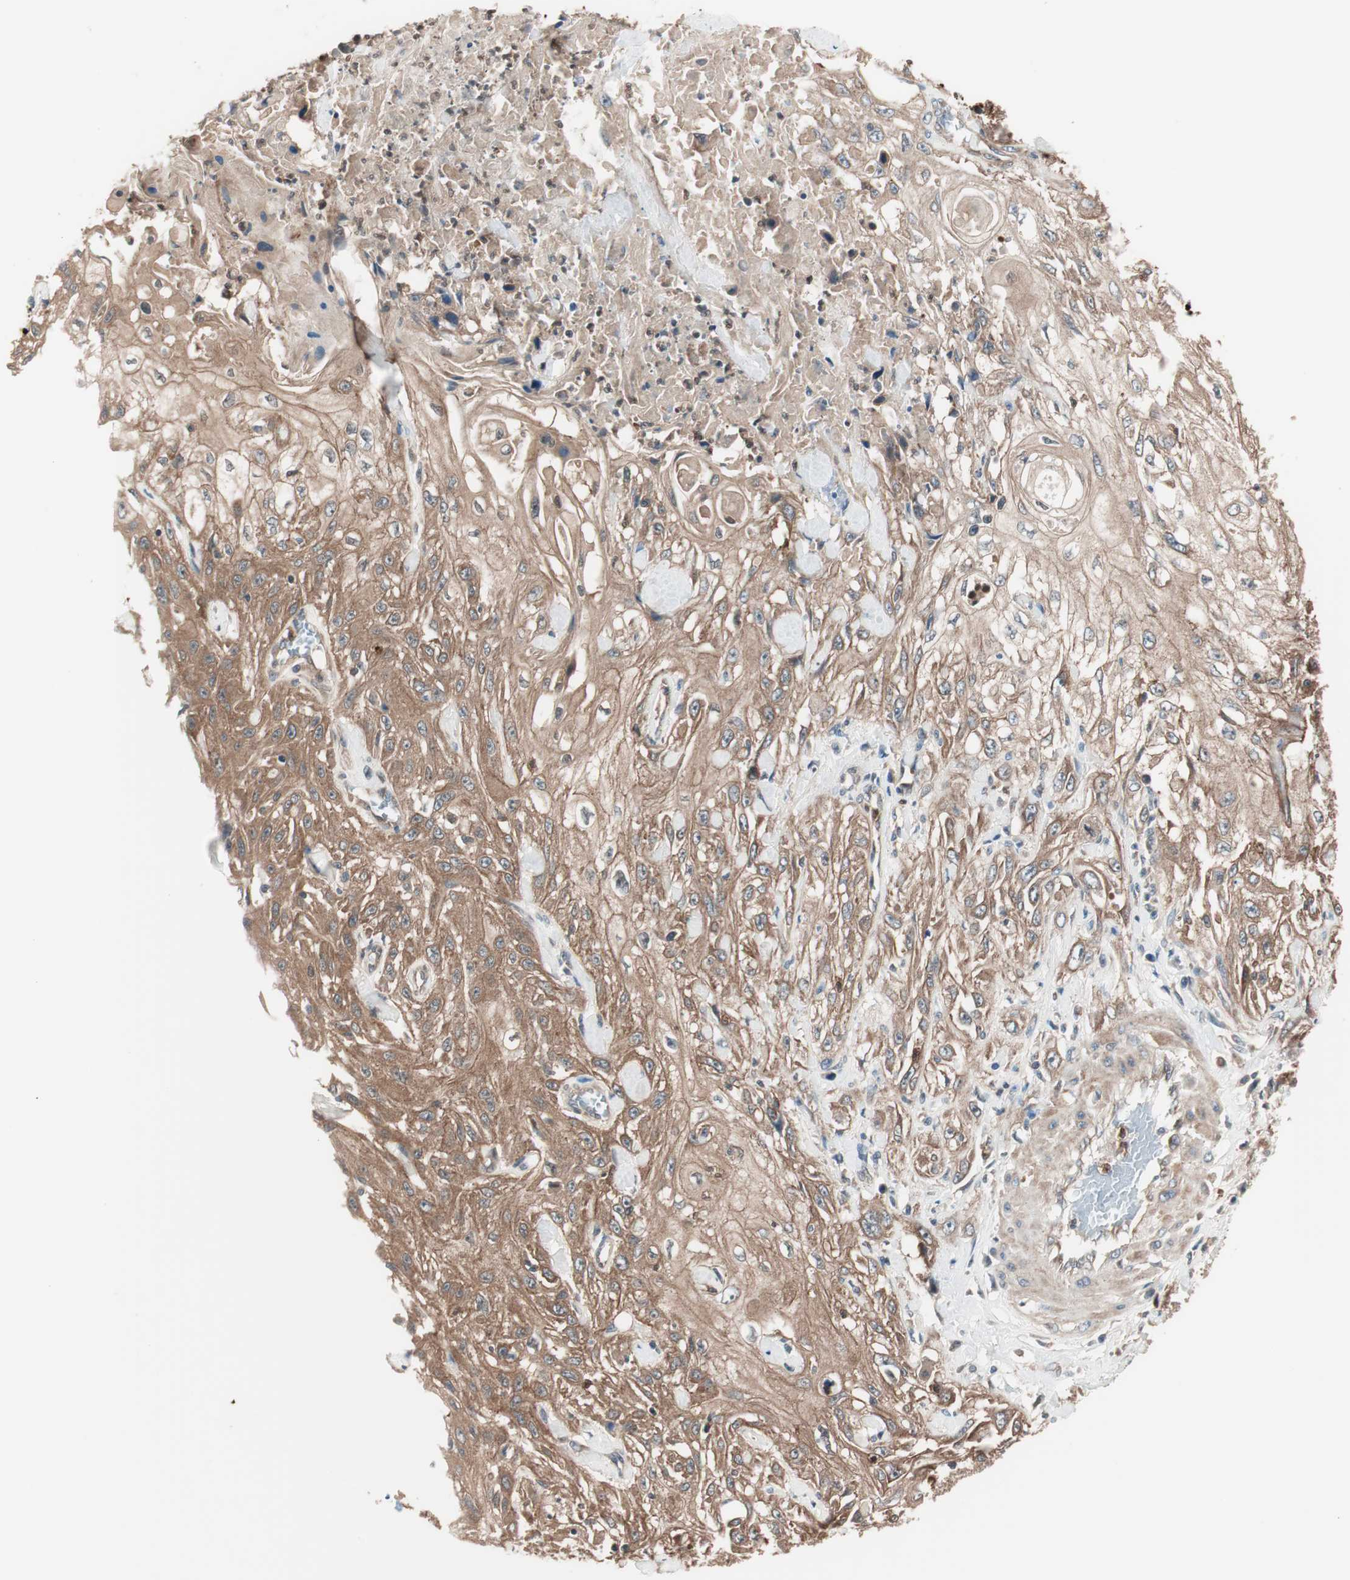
{"staining": {"intensity": "moderate", "quantity": ">75%", "location": "cytoplasmic/membranous"}, "tissue": "skin cancer", "cell_type": "Tumor cells", "image_type": "cancer", "snomed": [{"axis": "morphology", "description": "Squamous cell carcinoma, NOS"}, {"axis": "morphology", "description": "Squamous cell carcinoma, metastatic, NOS"}, {"axis": "topography", "description": "Skin"}, {"axis": "topography", "description": "Lymph node"}], "caption": "Immunohistochemical staining of skin cancer (squamous cell carcinoma) reveals medium levels of moderate cytoplasmic/membranous expression in approximately >75% of tumor cells. (brown staining indicates protein expression, while blue staining denotes nuclei).", "gene": "TSG101", "patient": {"sex": "male", "age": 75}}